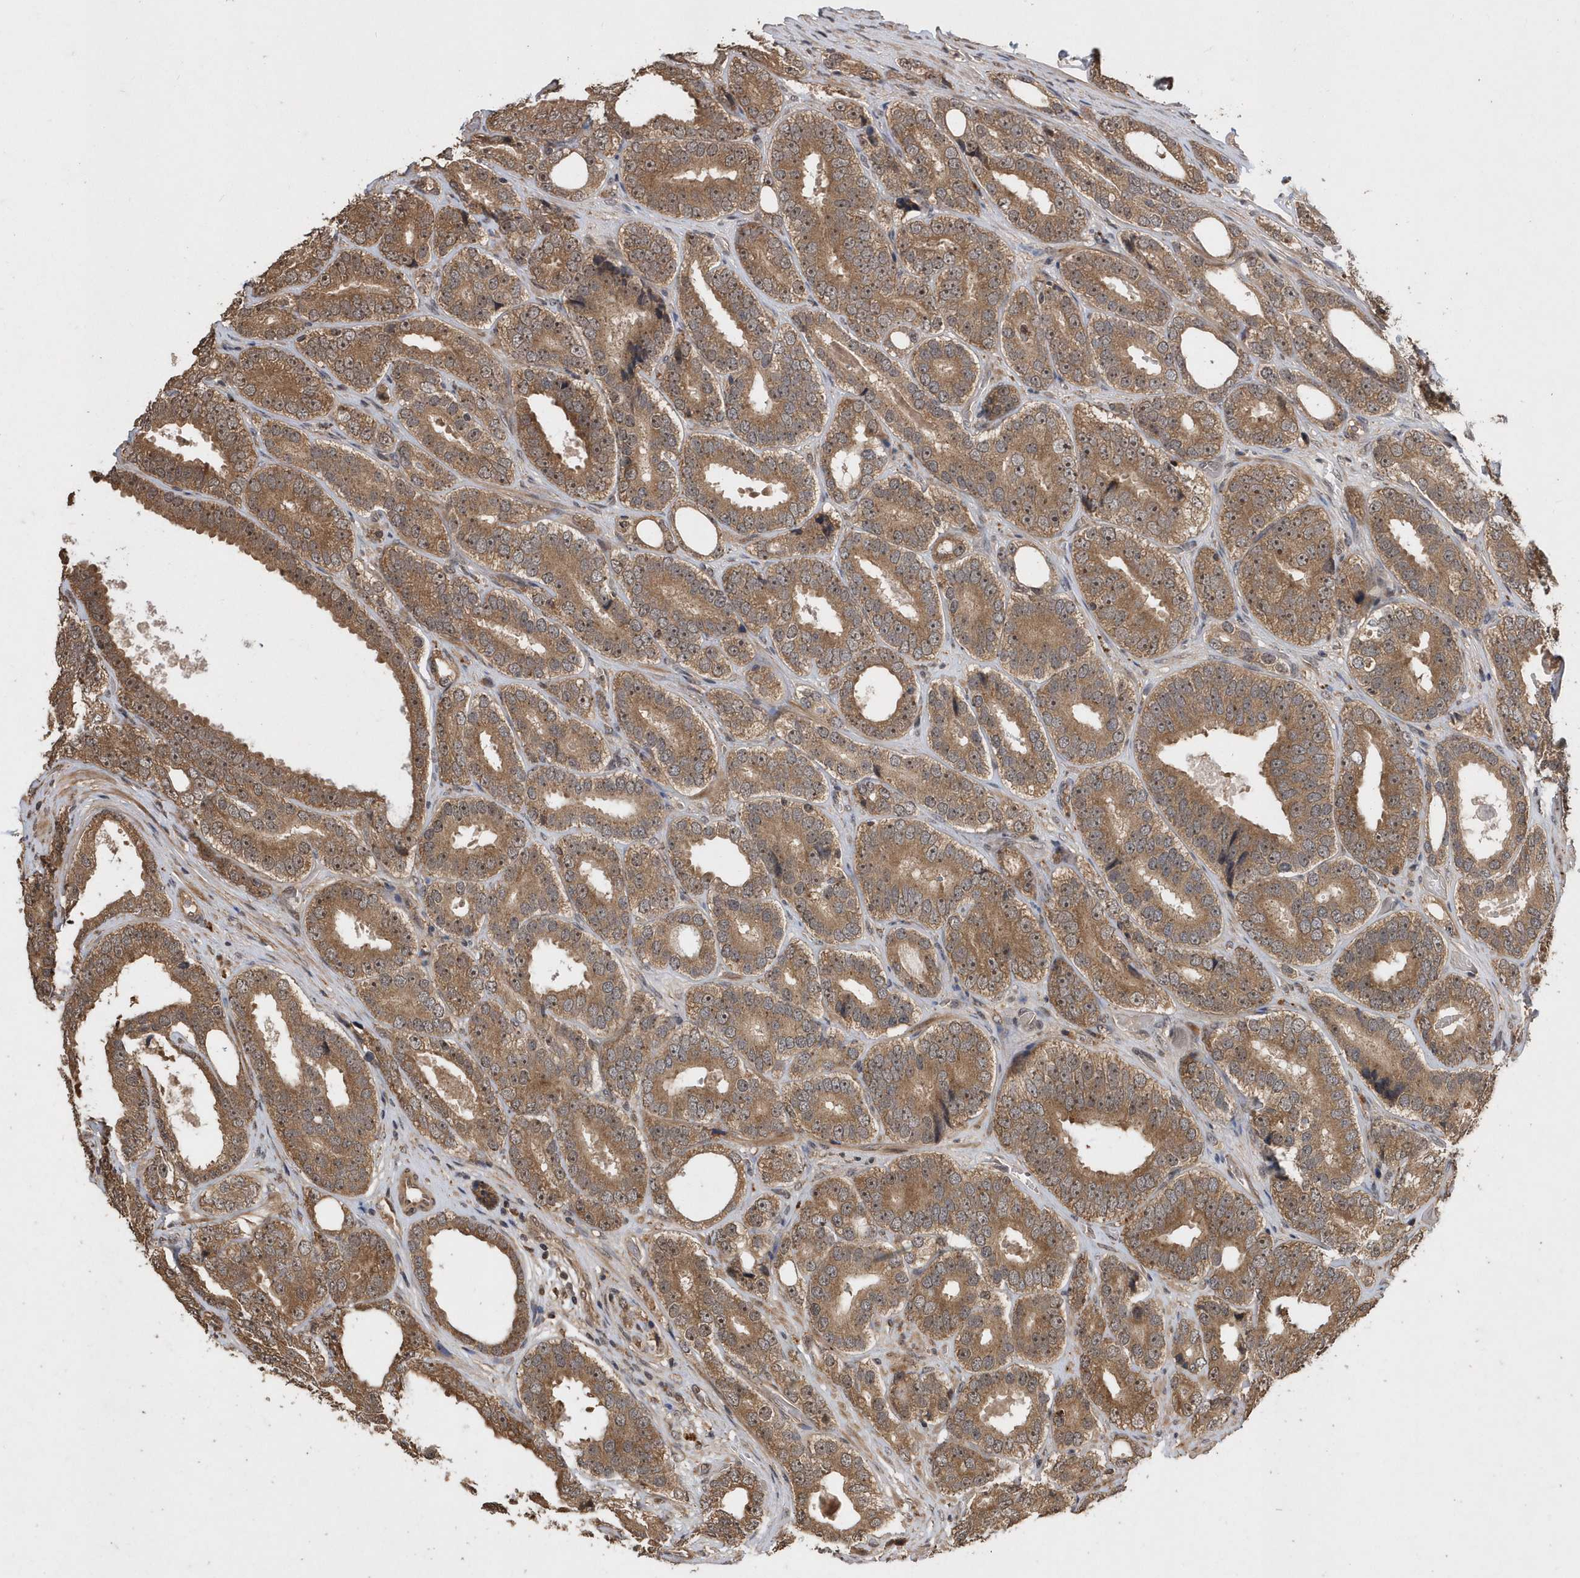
{"staining": {"intensity": "moderate", "quantity": ">75%", "location": "cytoplasmic/membranous"}, "tissue": "prostate cancer", "cell_type": "Tumor cells", "image_type": "cancer", "snomed": [{"axis": "morphology", "description": "Adenocarcinoma, High grade"}, {"axis": "topography", "description": "Prostate"}], "caption": "A brown stain highlights moderate cytoplasmic/membranous expression of a protein in human prostate high-grade adenocarcinoma tumor cells.", "gene": "WASHC5", "patient": {"sex": "male", "age": 56}}